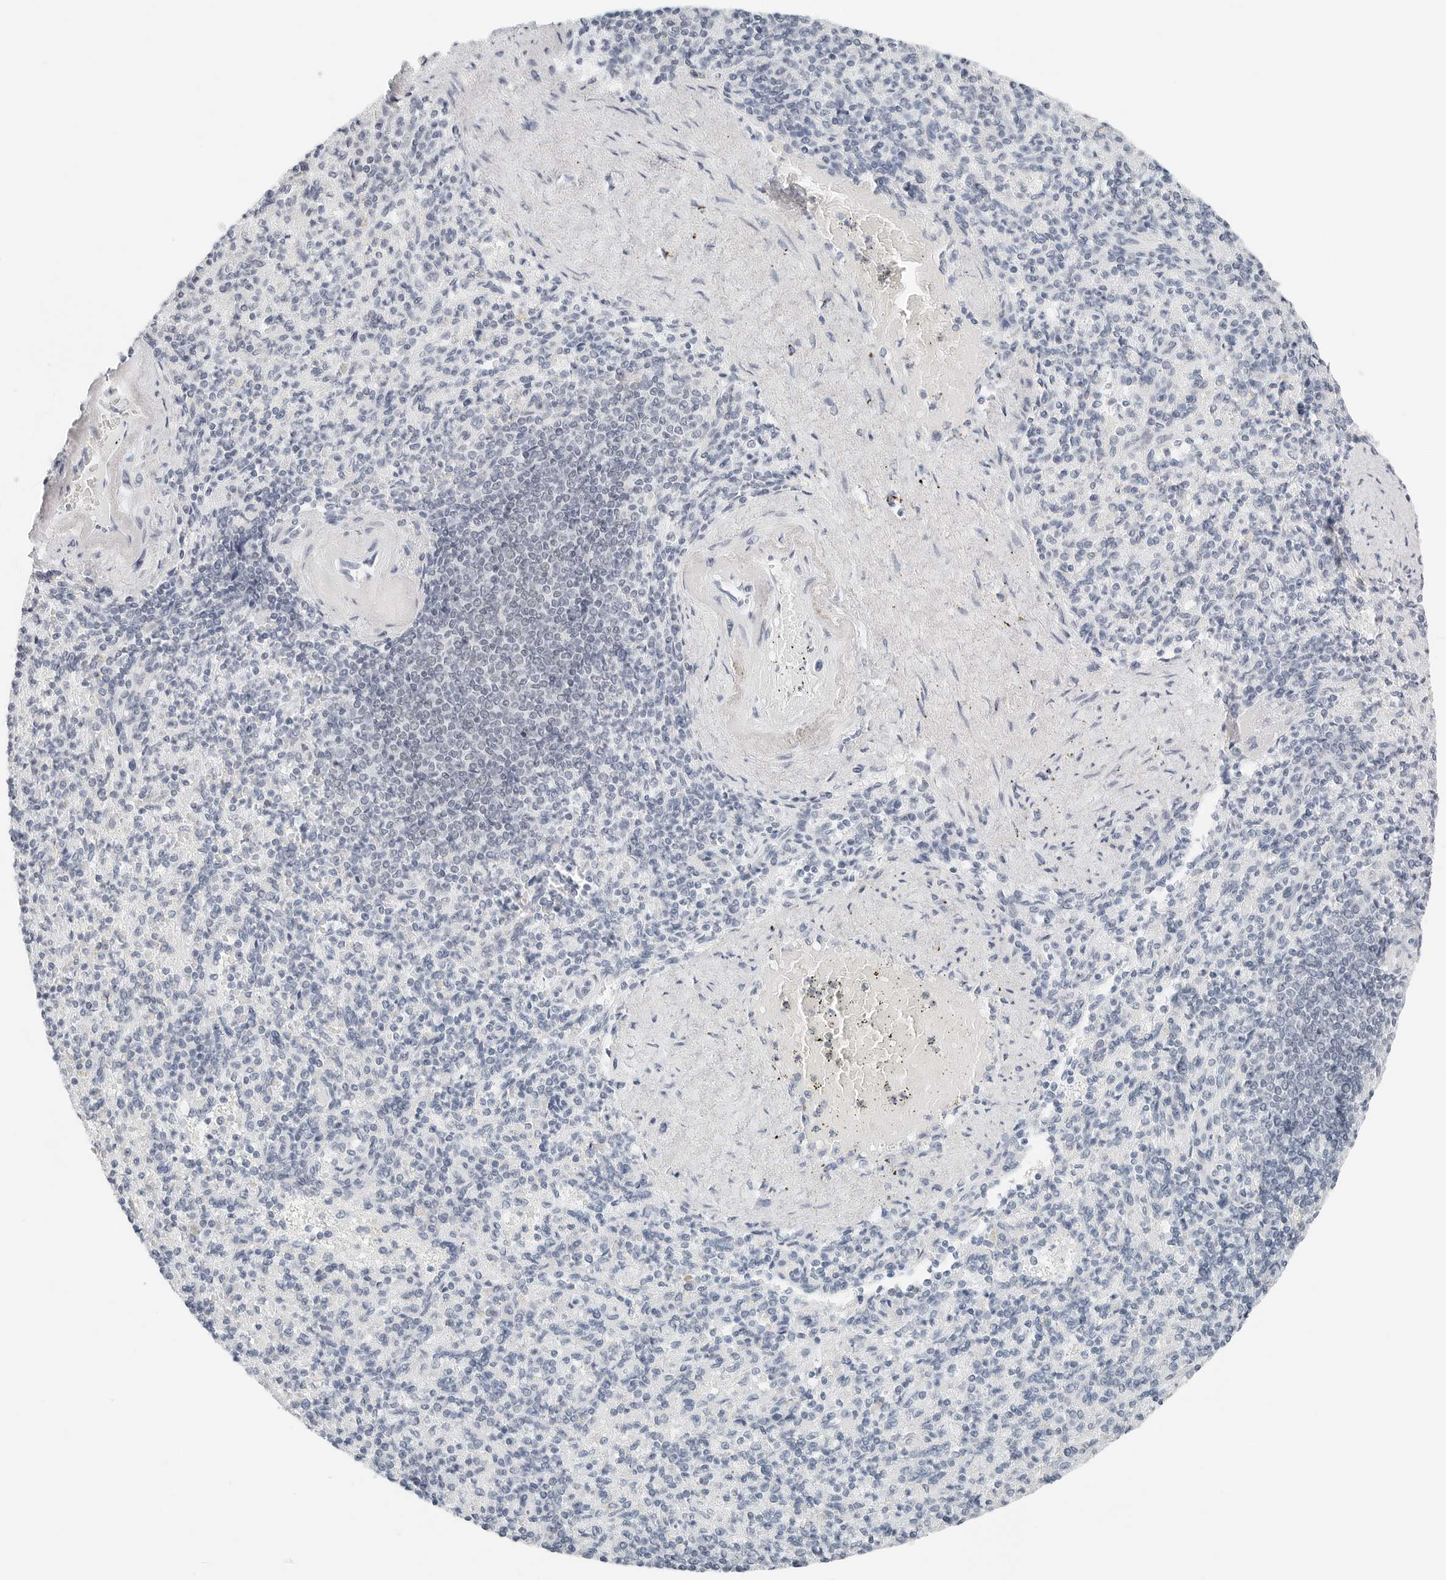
{"staining": {"intensity": "negative", "quantity": "none", "location": "none"}, "tissue": "spleen", "cell_type": "Cells in red pulp", "image_type": "normal", "snomed": [{"axis": "morphology", "description": "Normal tissue, NOS"}, {"axis": "topography", "description": "Spleen"}], "caption": "IHC image of unremarkable spleen: human spleen stained with DAB (3,3'-diaminobenzidine) shows no significant protein staining in cells in red pulp.", "gene": "NTMT2", "patient": {"sex": "female", "age": 74}}